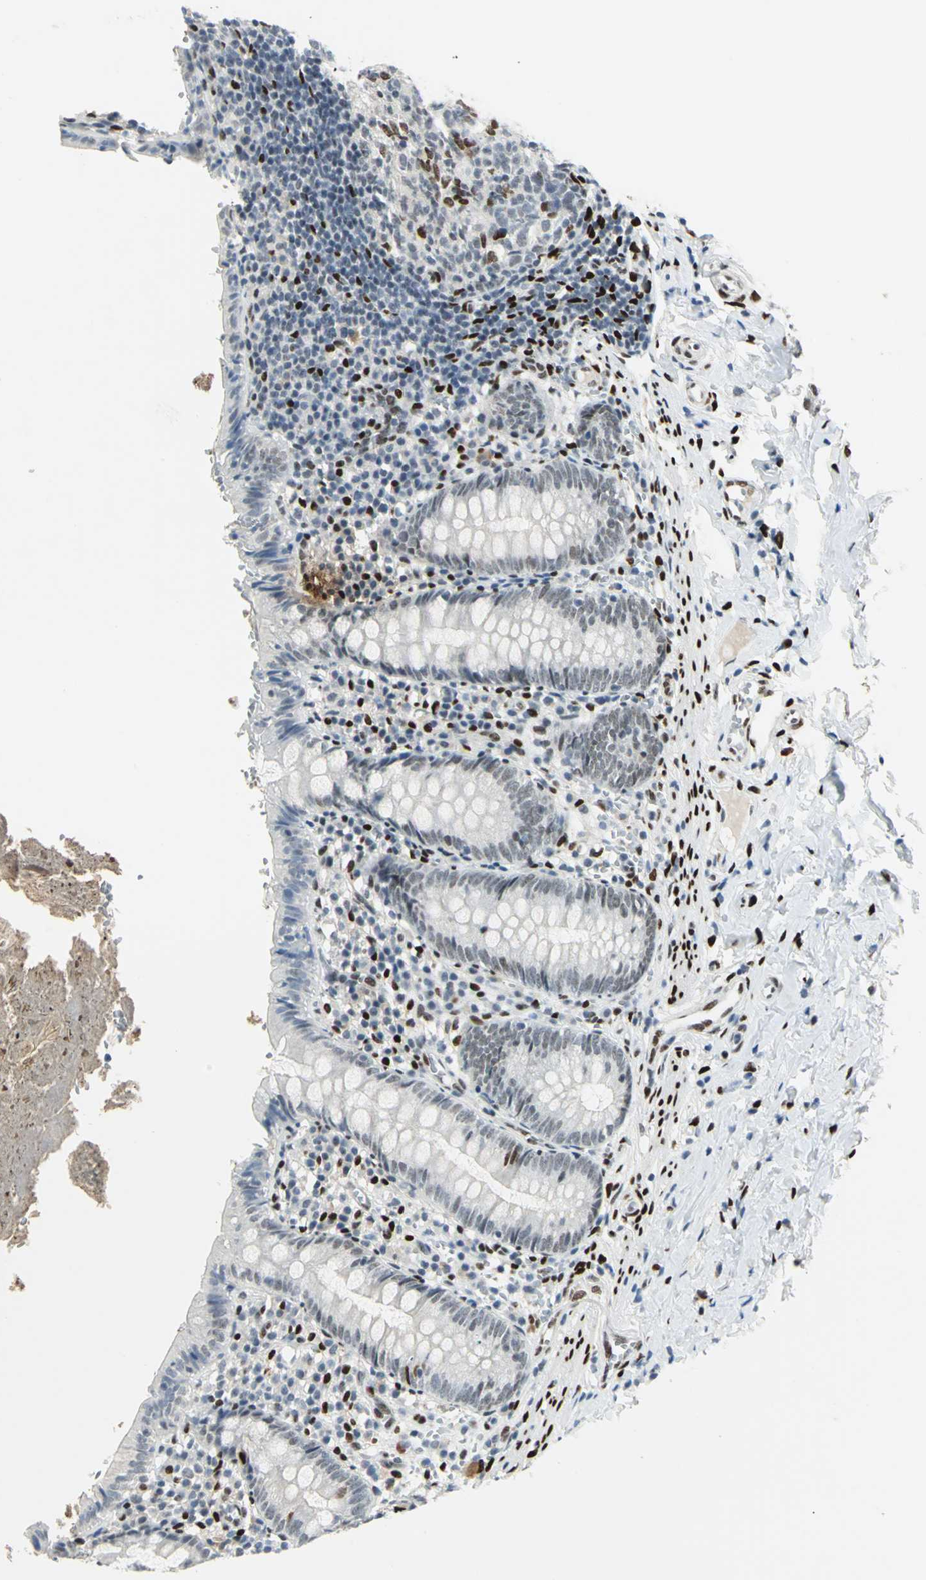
{"staining": {"intensity": "negative", "quantity": "none", "location": "none"}, "tissue": "appendix", "cell_type": "Glandular cells", "image_type": "normal", "snomed": [{"axis": "morphology", "description": "Normal tissue, NOS"}, {"axis": "topography", "description": "Appendix"}], "caption": "Immunohistochemistry (IHC) image of unremarkable appendix: appendix stained with DAB (3,3'-diaminobenzidine) shows no significant protein expression in glandular cells.", "gene": "MEIS2", "patient": {"sex": "female", "age": 10}}